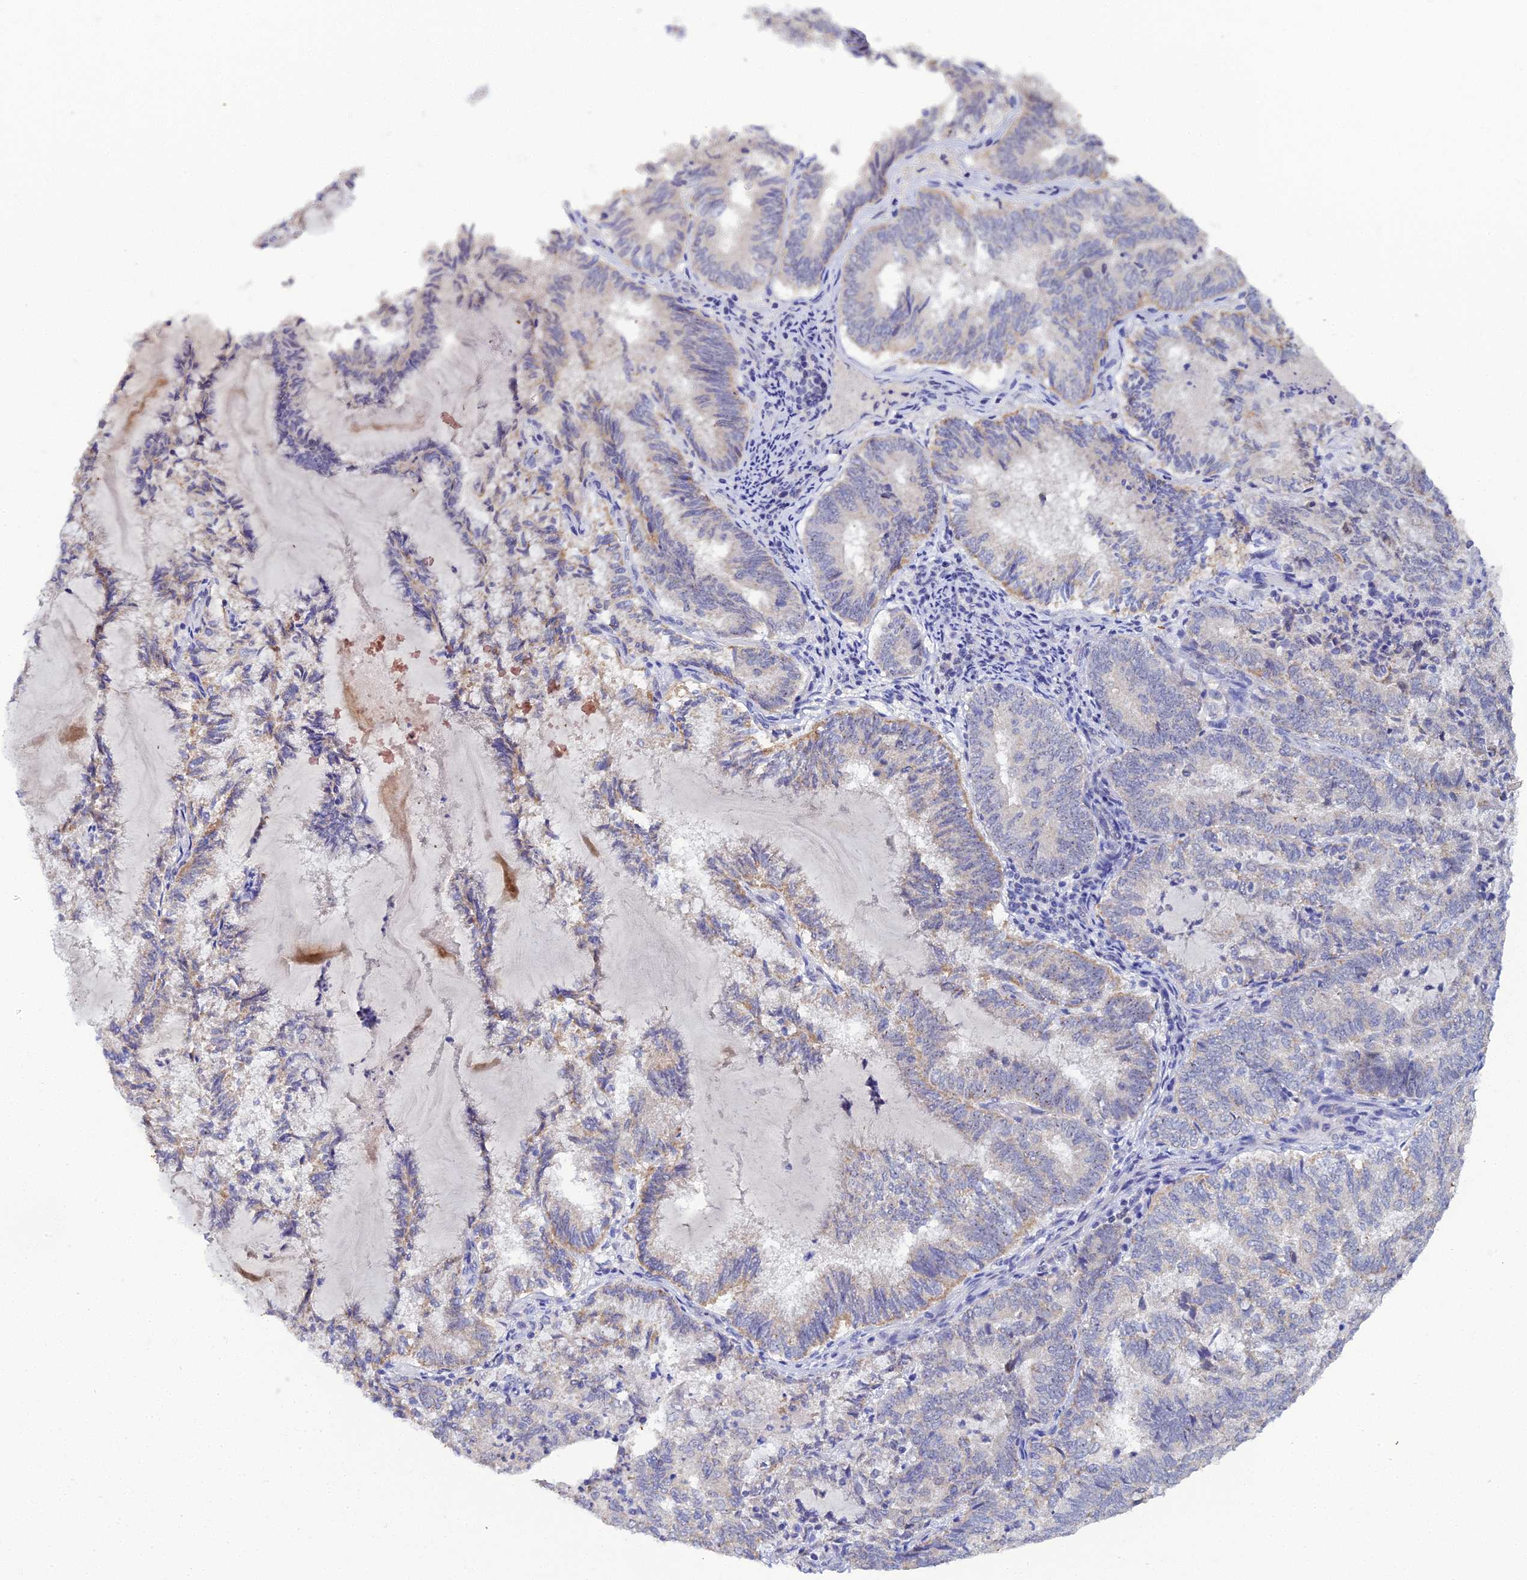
{"staining": {"intensity": "weak", "quantity": "25%-75%", "location": "cytoplasmic/membranous"}, "tissue": "endometrial cancer", "cell_type": "Tumor cells", "image_type": "cancer", "snomed": [{"axis": "morphology", "description": "Adenocarcinoma, NOS"}, {"axis": "topography", "description": "Endometrium"}], "caption": "High-power microscopy captured an IHC photomicrograph of endometrial cancer (adenocarcinoma), revealing weak cytoplasmic/membranous expression in approximately 25%-75% of tumor cells.", "gene": "PLPP4", "patient": {"sex": "female", "age": 80}}